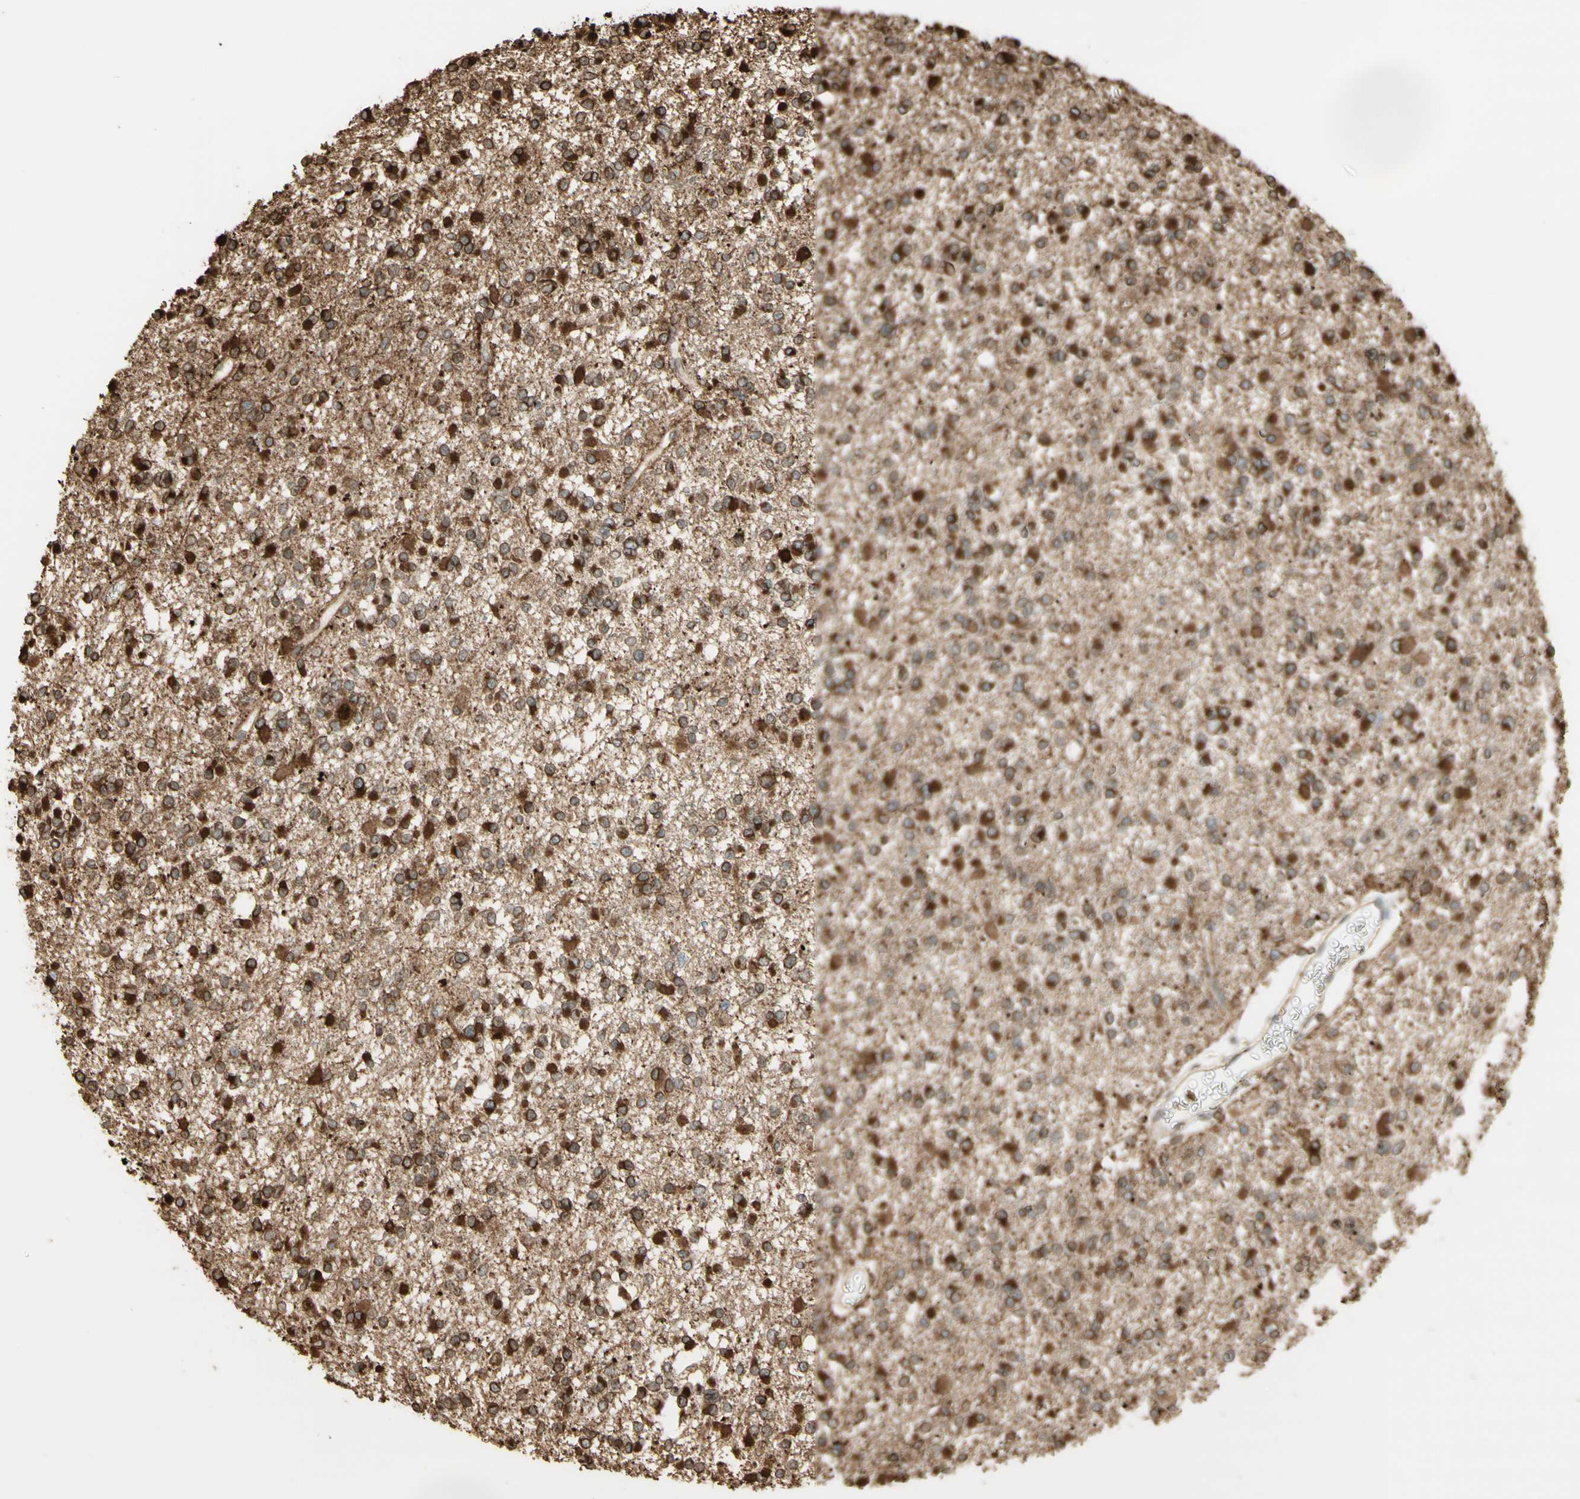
{"staining": {"intensity": "strong", "quantity": "25%-75%", "location": "cytoplasmic/membranous"}, "tissue": "glioma", "cell_type": "Tumor cells", "image_type": "cancer", "snomed": [{"axis": "morphology", "description": "Glioma, malignant, Low grade"}, {"axis": "topography", "description": "Brain"}], "caption": "Brown immunohistochemical staining in human malignant glioma (low-grade) exhibits strong cytoplasmic/membranous expression in about 25%-75% of tumor cells.", "gene": "CANX", "patient": {"sex": "female", "age": 22}}